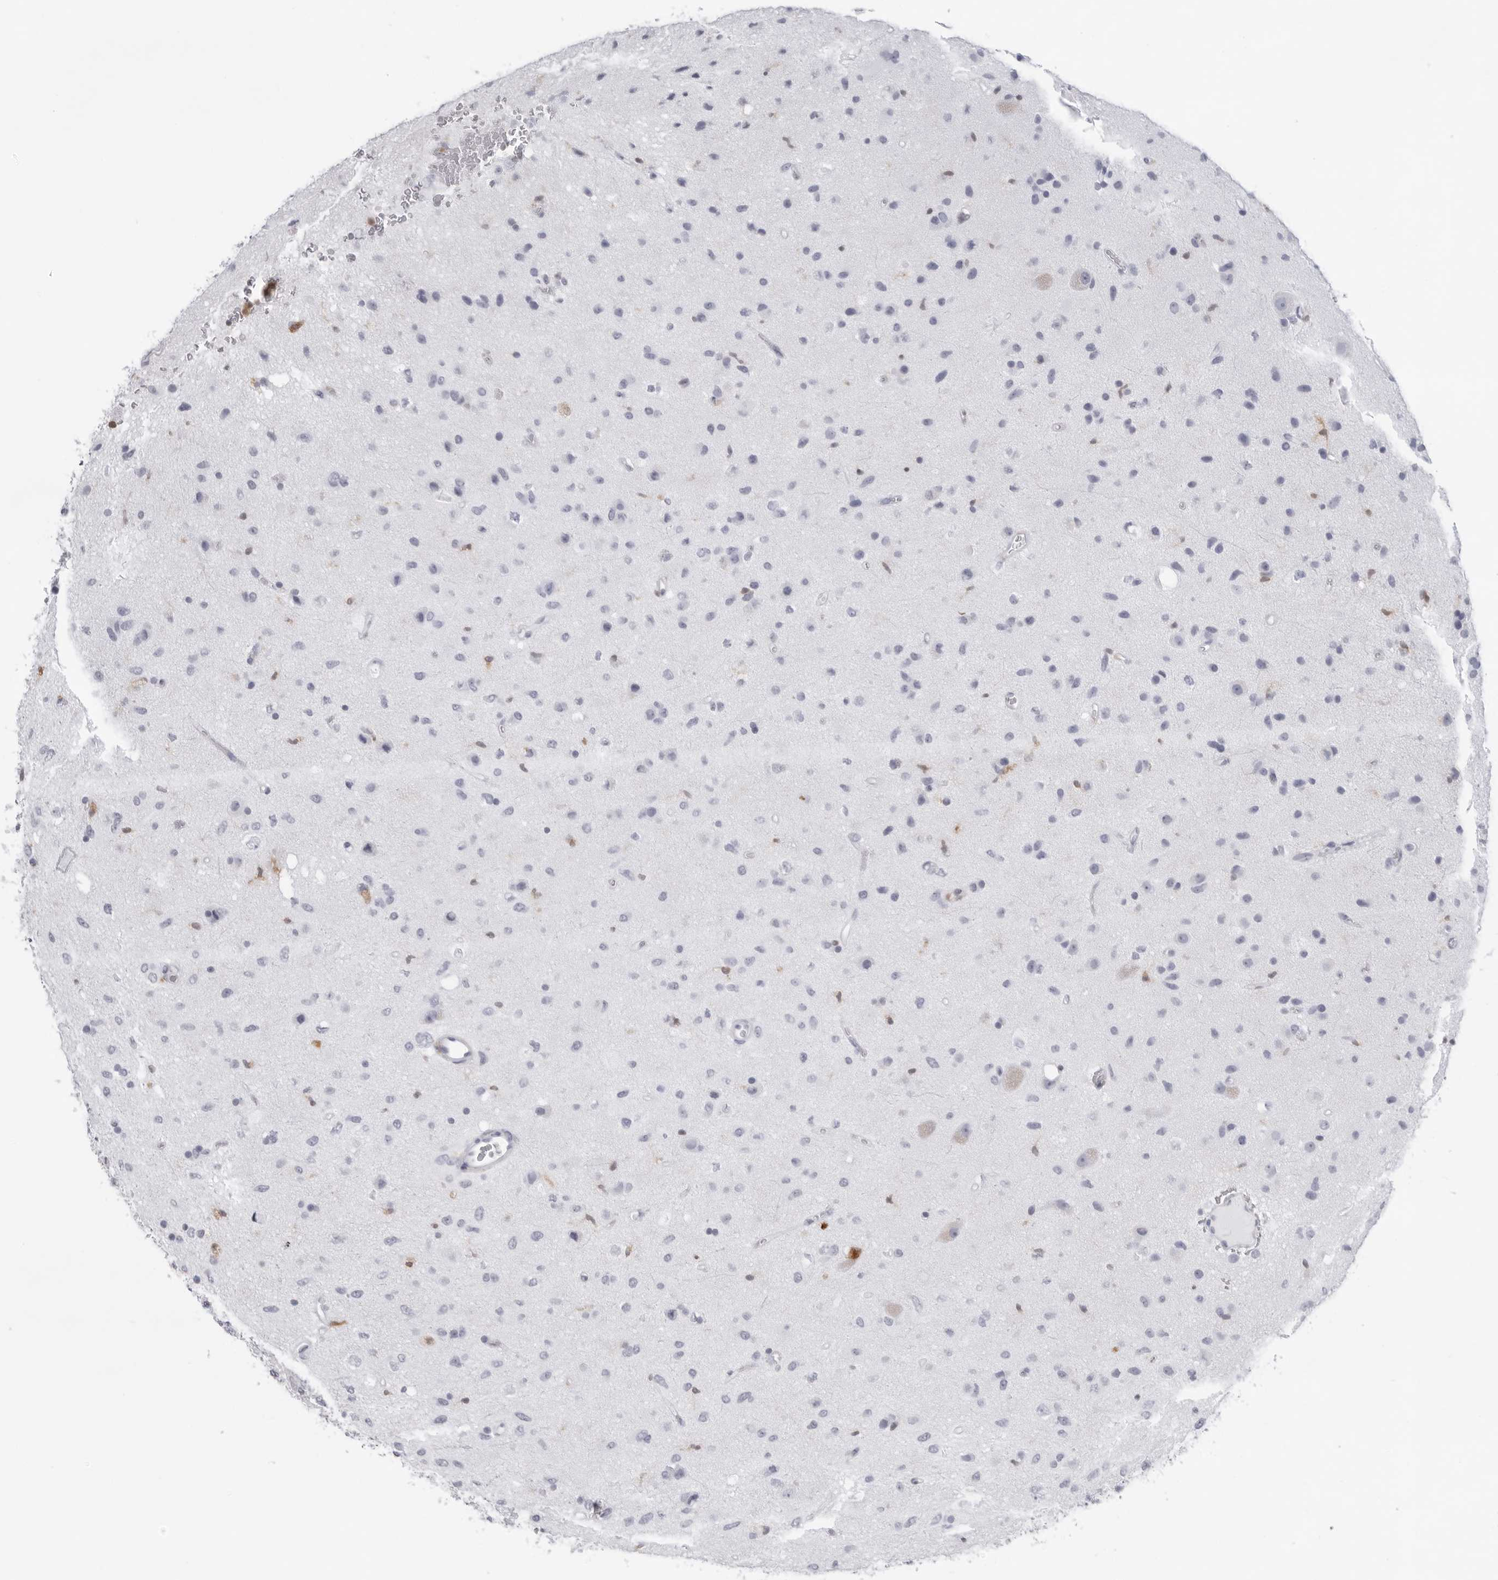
{"staining": {"intensity": "negative", "quantity": "none", "location": "none"}, "tissue": "glioma", "cell_type": "Tumor cells", "image_type": "cancer", "snomed": [{"axis": "morphology", "description": "Glioma, malignant, Low grade"}, {"axis": "topography", "description": "Brain"}], "caption": "Tumor cells are negative for brown protein staining in malignant glioma (low-grade).", "gene": "FMNL1", "patient": {"sex": "male", "age": 77}}